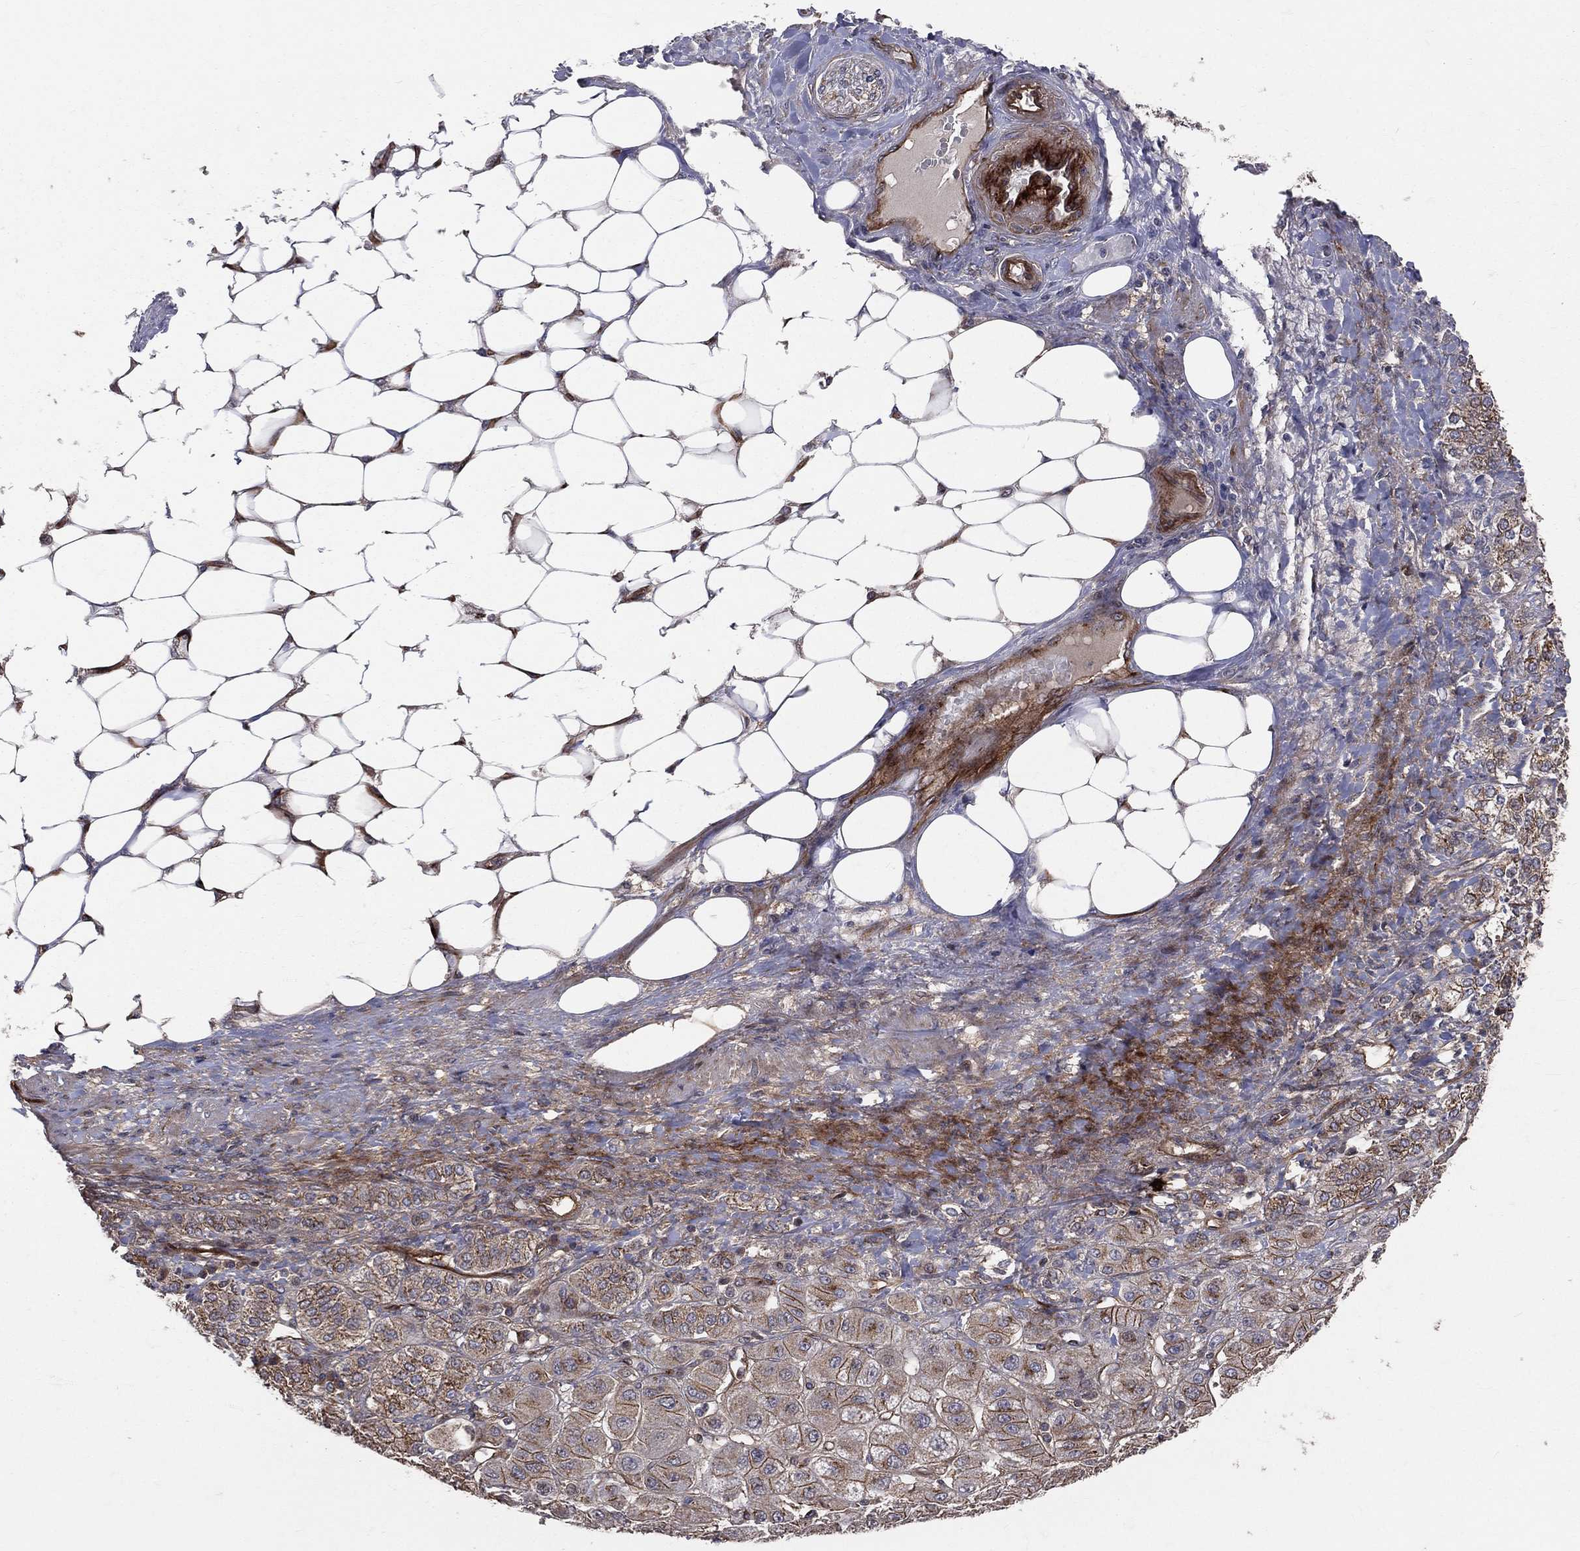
{"staining": {"intensity": "moderate", "quantity": "<25%", "location": "cytoplasmic/membranous"}, "tissue": "adrenal gland", "cell_type": "Glandular cells", "image_type": "normal", "snomed": [{"axis": "morphology", "description": "Normal tissue, NOS"}, {"axis": "topography", "description": "Adrenal gland"}], "caption": "Adrenal gland stained with immunohistochemistry exhibits moderate cytoplasmic/membranous expression in approximately <25% of glandular cells.", "gene": "ENTPD1", "patient": {"sex": "male", "age": 70}}